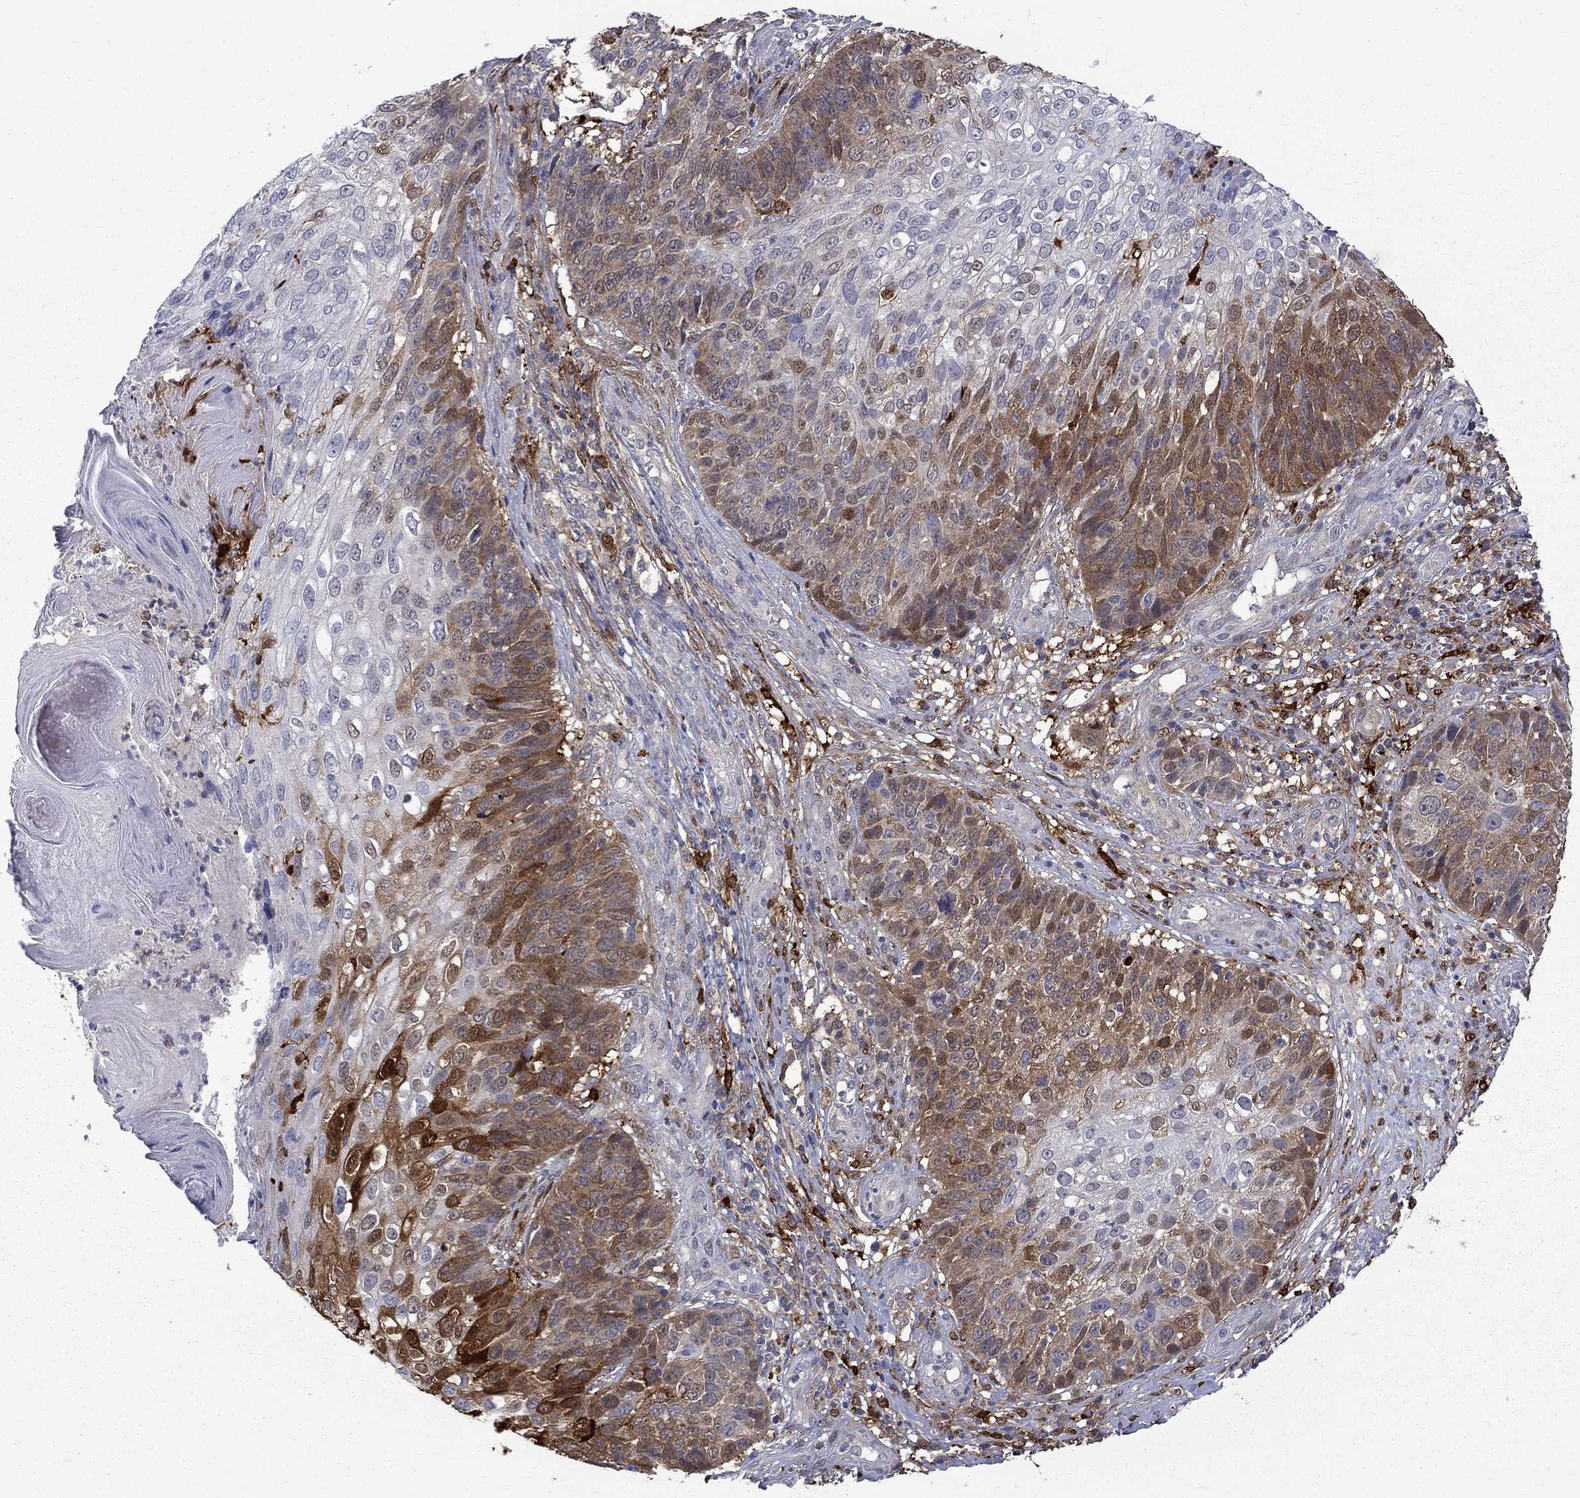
{"staining": {"intensity": "strong", "quantity": "25%-75%", "location": "cytoplasmic/membranous"}, "tissue": "skin cancer", "cell_type": "Tumor cells", "image_type": "cancer", "snomed": [{"axis": "morphology", "description": "Squamous cell carcinoma, NOS"}, {"axis": "topography", "description": "Skin"}], "caption": "Immunohistochemistry (IHC) histopathology image of skin cancer stained for a protein (brown), which demonstrates high levels of strong cytoplasmic/membranous staining in about 25%-75% of tumor cells.", "gene": "PCBP3", "patient": {"sex": "male", "age": 92}}